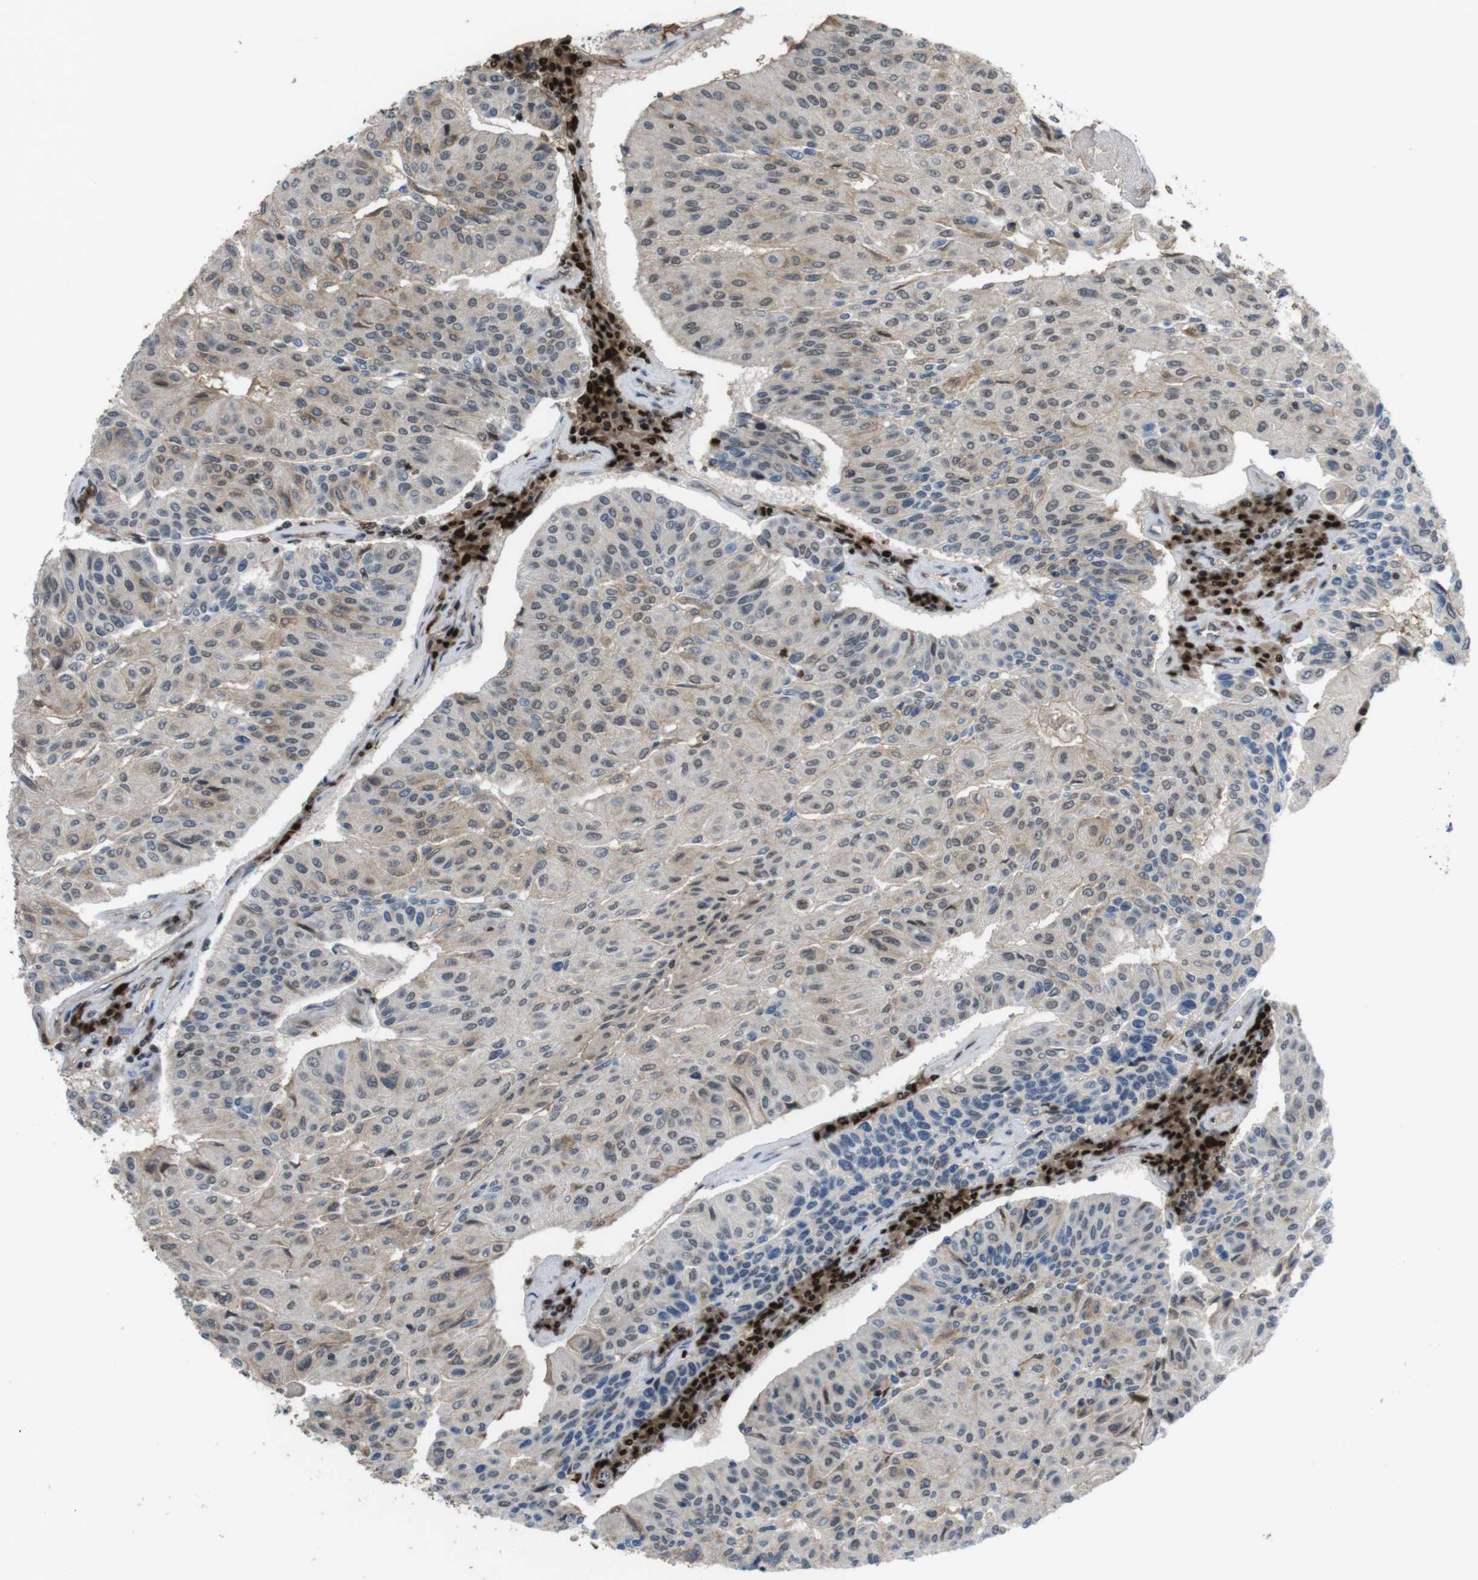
{"staining": {"intensity": "weak", "quantity": "25%-75%", "location": "nuclear"}, "tissue": "urothelial cancer", "cell_type": "Tumor cells", "image_type": "cancer", "snomed": [{"axis": "morphology", "description": "Urothelial carcinoma, High grade"}, {"axis": "topography", "description": "Urinary bladder"}], "caption": "Brown immunohistochemical staining in human urothelial cancer reveals weak nuclear staining in about 25%-75% of tumor cells.", "gene": "SUB1", "patient": {"sex": "male", "age": 66}}